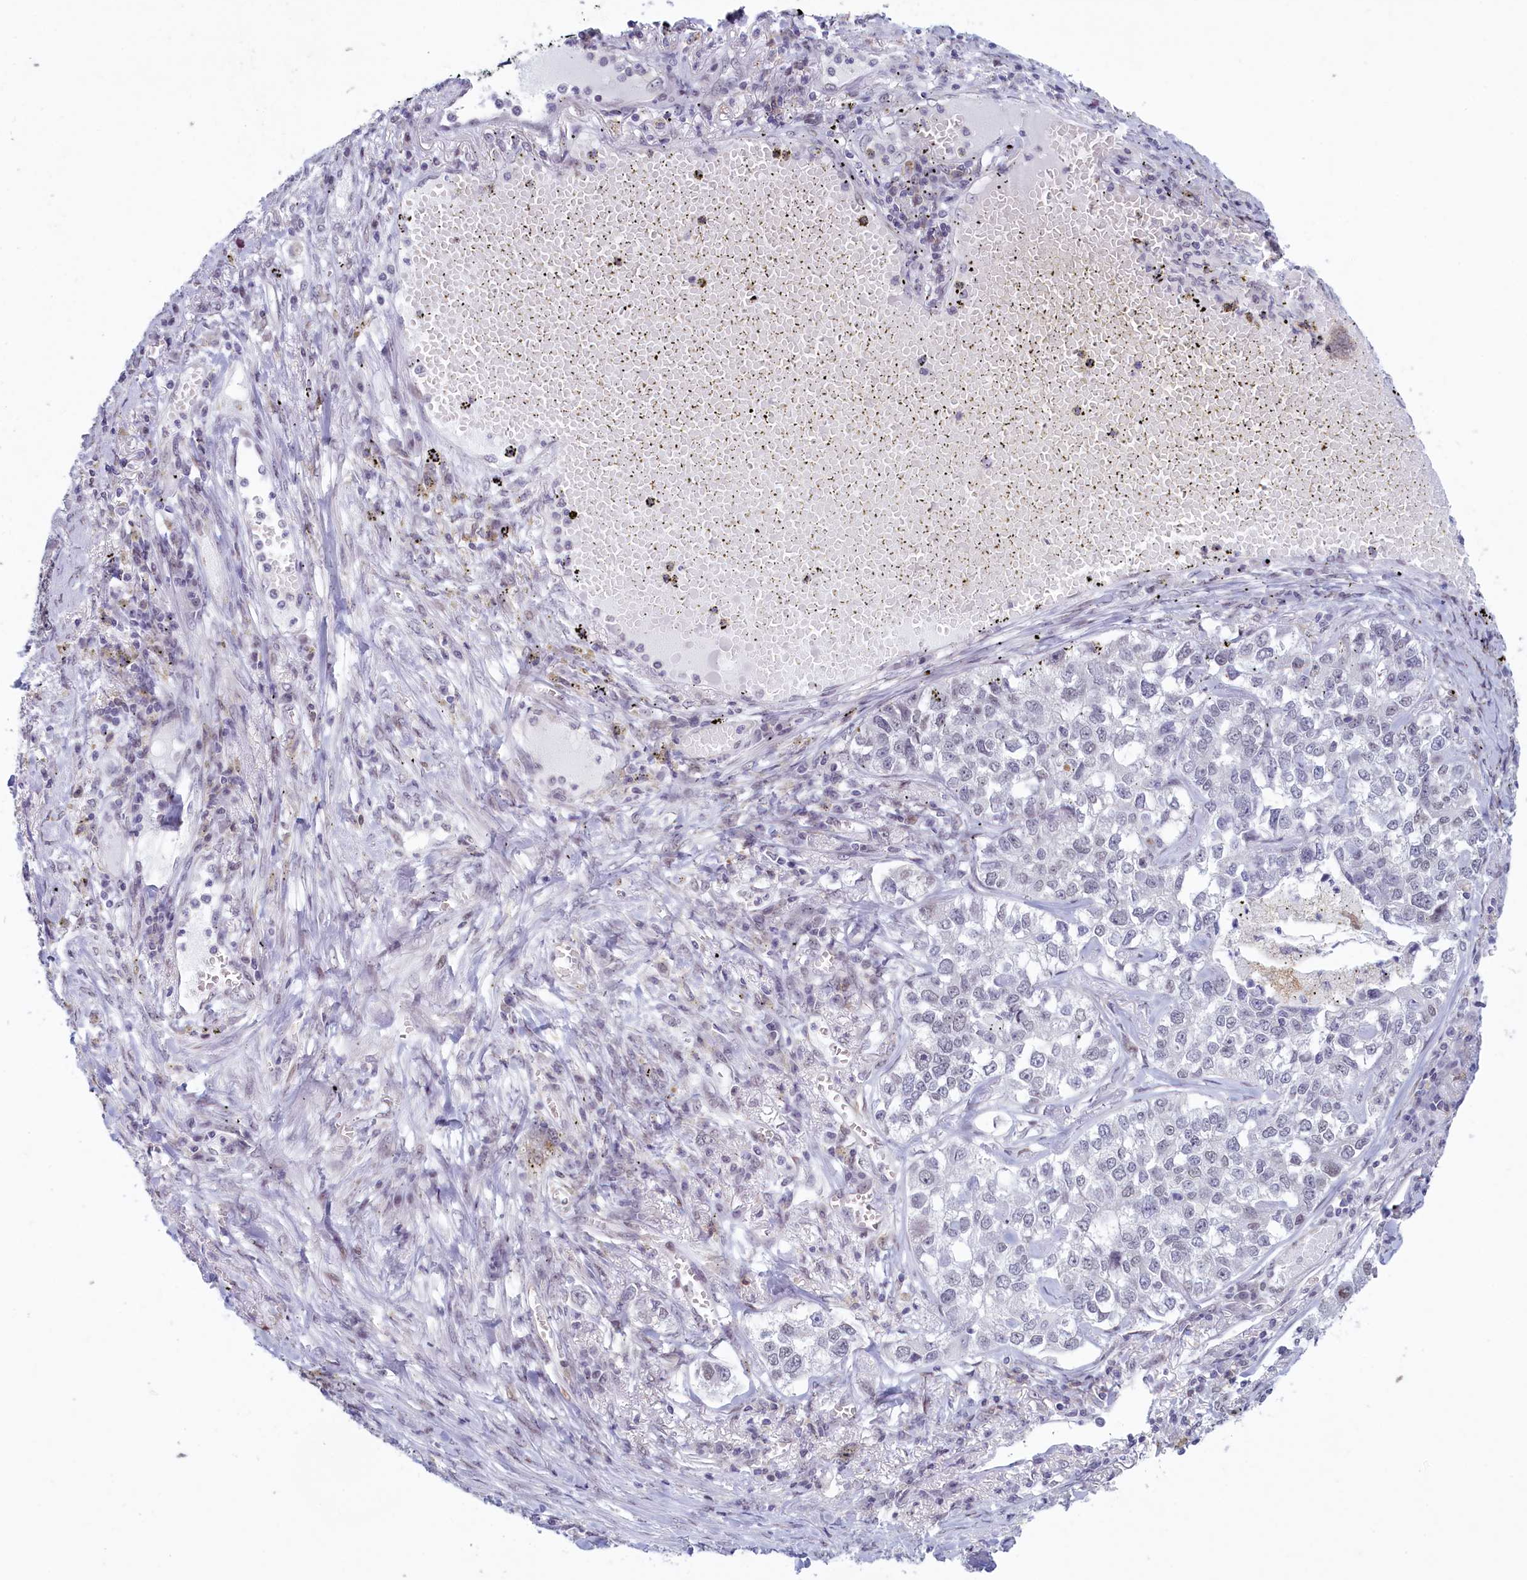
{"staining": {"intensity": "negative", "quantity": "none", "location": "none"}, "tissue": "lung cancer", "cell_type": "Tumor cells", "image_type": "cancer", "snomed": [{"axis": "morphology", "description": "Adenocarcinoma, NOS"}, {"axis": "topography", "description": "Lung"}], "caption": "High power microscopy micrograph of an immunohistochemistry (IHC) histopathology image of lung adenocarcinoma, revealing no significant staining in tumor cells. (DAB (3,3'-diaminobenzidine) IHC with hematoxylin counter stain).", "gene": "ATF7IP2", "patient": {"sex": "male", "age": 49}}